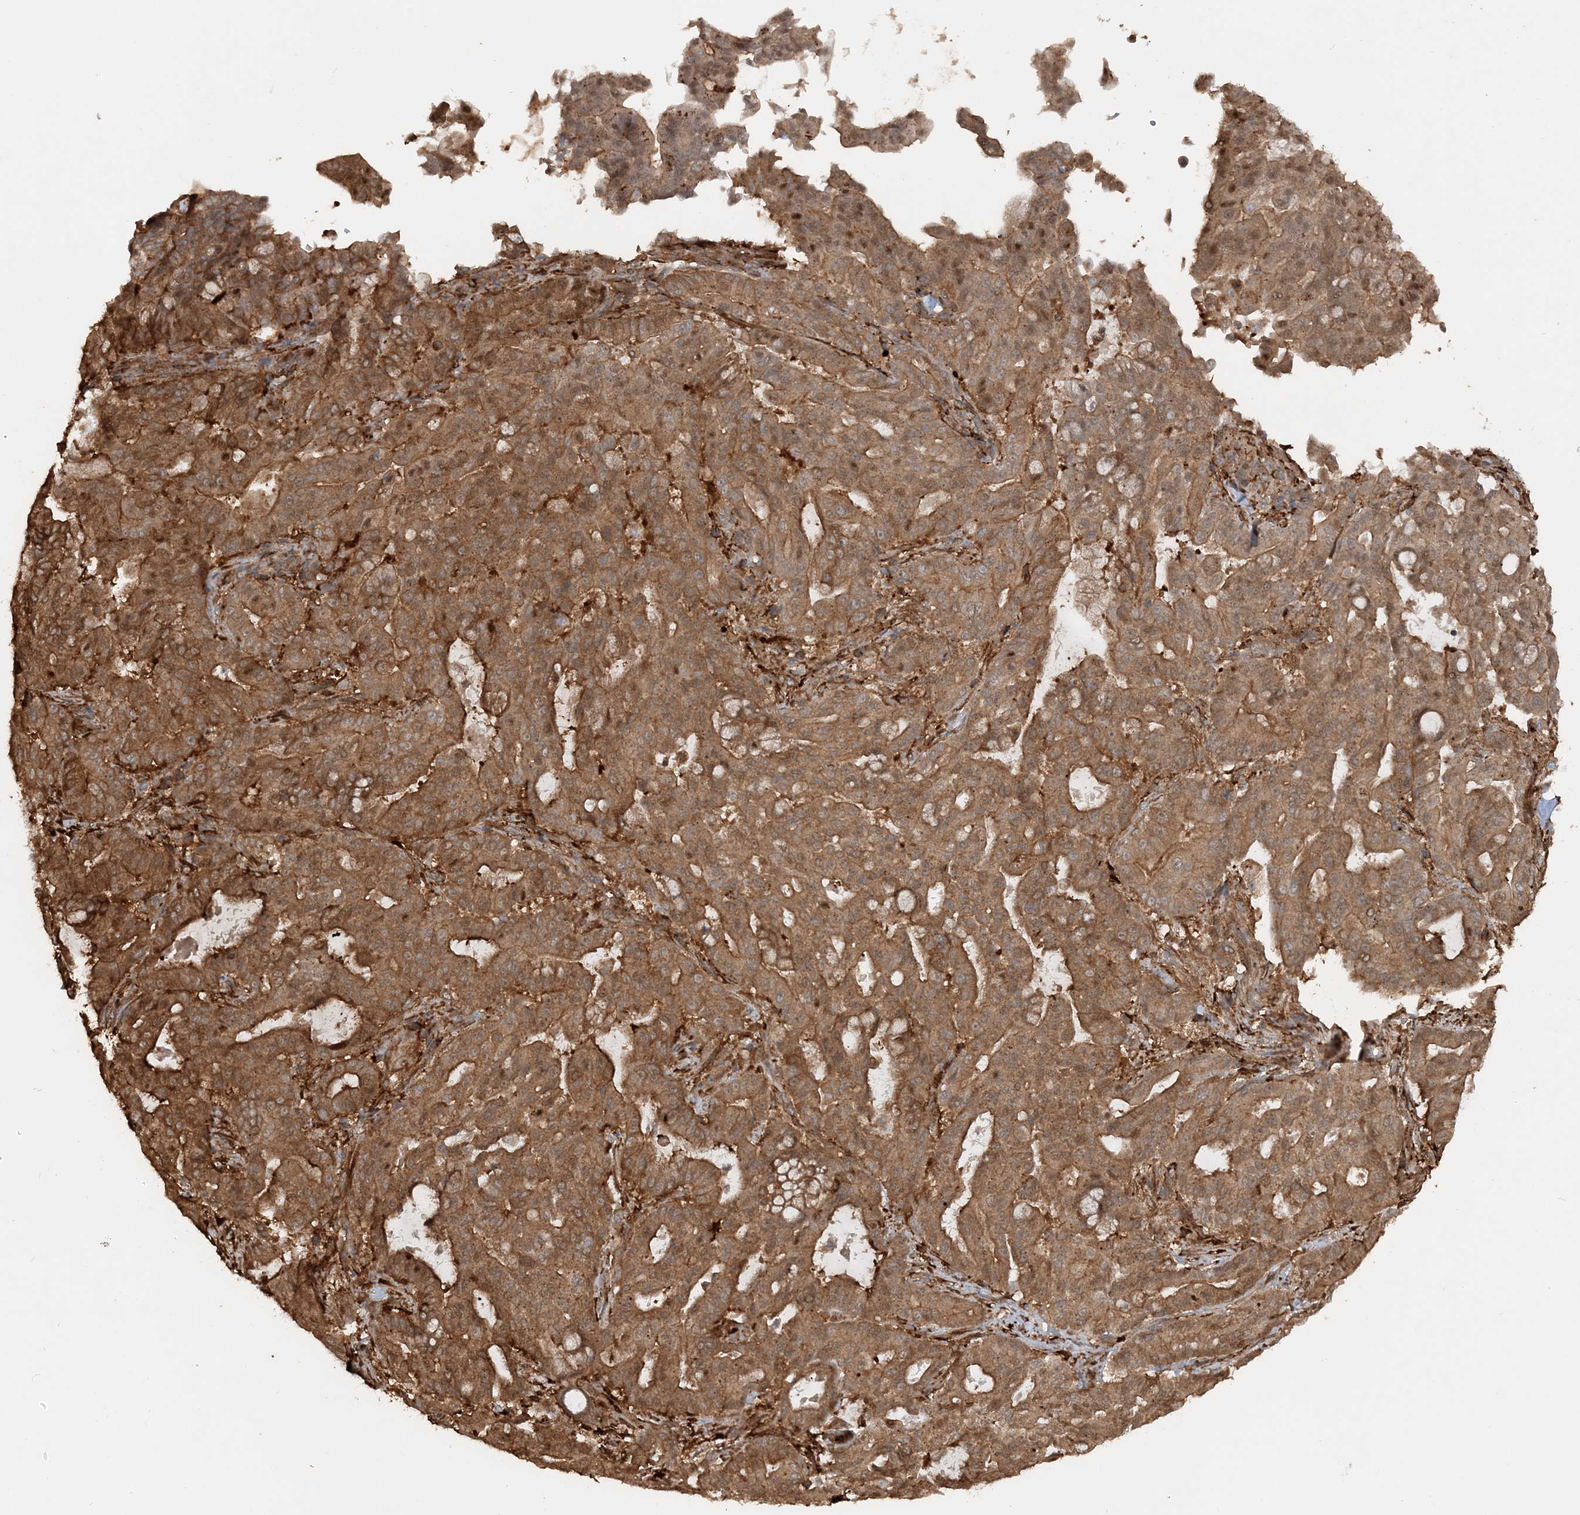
{"staining": {"intensity": "moderate", "quantity": ">75%", "location": "cytoplasmic/membranous"}, "tissue": "pancreatic cancer", "cell_type": "Tumor cells", "image_type": "cancer", "snomed": [{"axis": "morphology", "description": "Adenocarcinoma, NOS"}, {"axis": "topography", "description": "Pancreas"}], "caption": "High-magnification brightfield microscopy of adenocarcinoma (pancreatic) stained with DAB (3,3'-diaminobenzidine) (brown) and counterstained with hematoxylin (blue). tumor cells exhibit moderate cytoplasmic/membranous positivity is present in about>75% of cells.", "gene": "DSTN", "patient": {"sex": "male", "age": 63}}